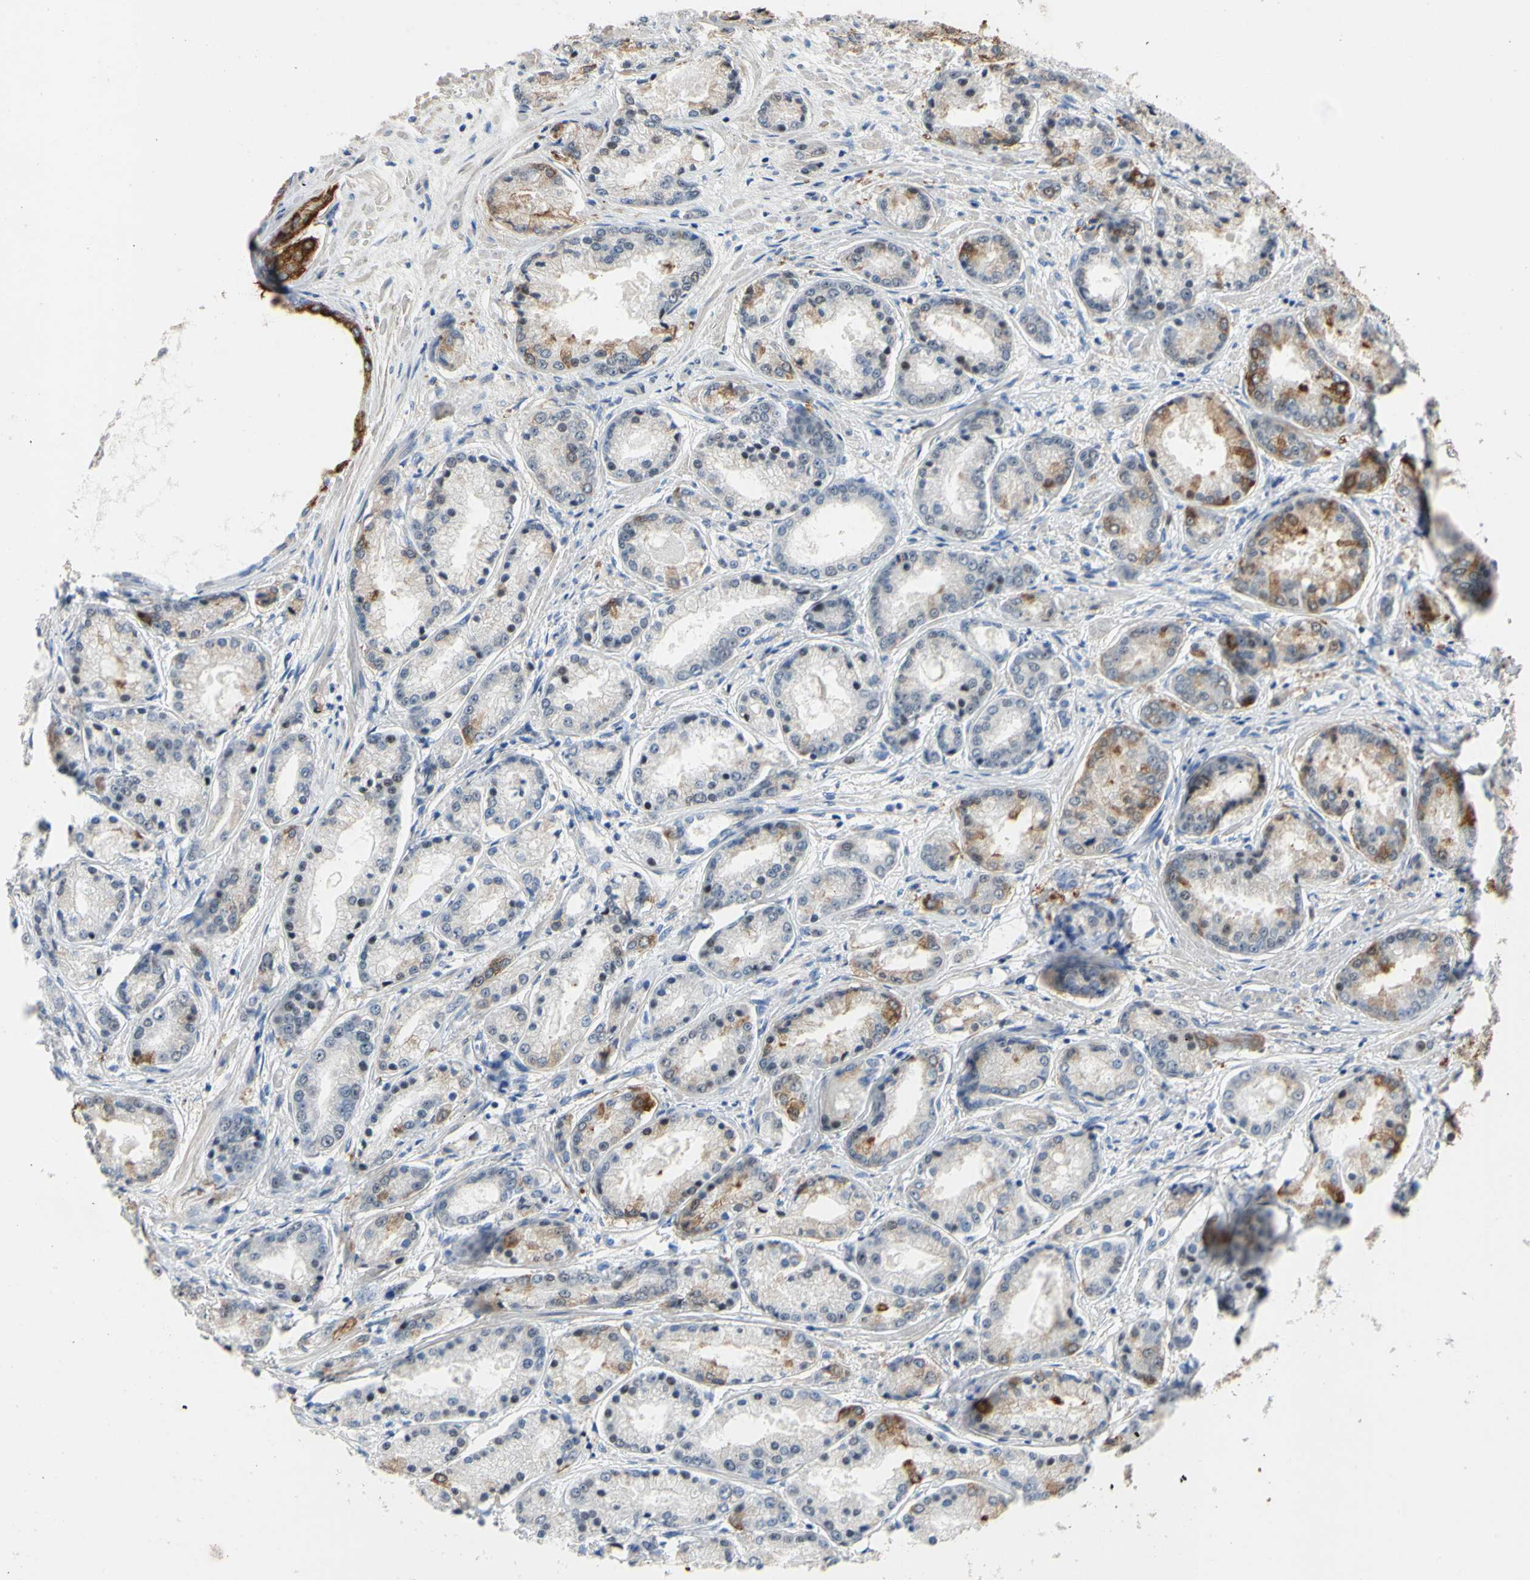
{"staining": {"intensity": "moderate", "quantity": "<25%", "location": "cytoplasmic/membranous"}, "tissue": "prostate cancer", "cell_type": "Tumor cells", "image_type": "cancer", "snomed": [{"axis": "morphology", "description": "Adenocarcinoma, High grade"}, {"axis": "topography", "description": "Prostate"}], "caption": "The immunohistochemical stain shows moderate cytoplasmic/membranous positivity in tumor cells of prostate cancer tissue.", "gene": "LHX9", "patient": {"sex": "male", "age": 59}}